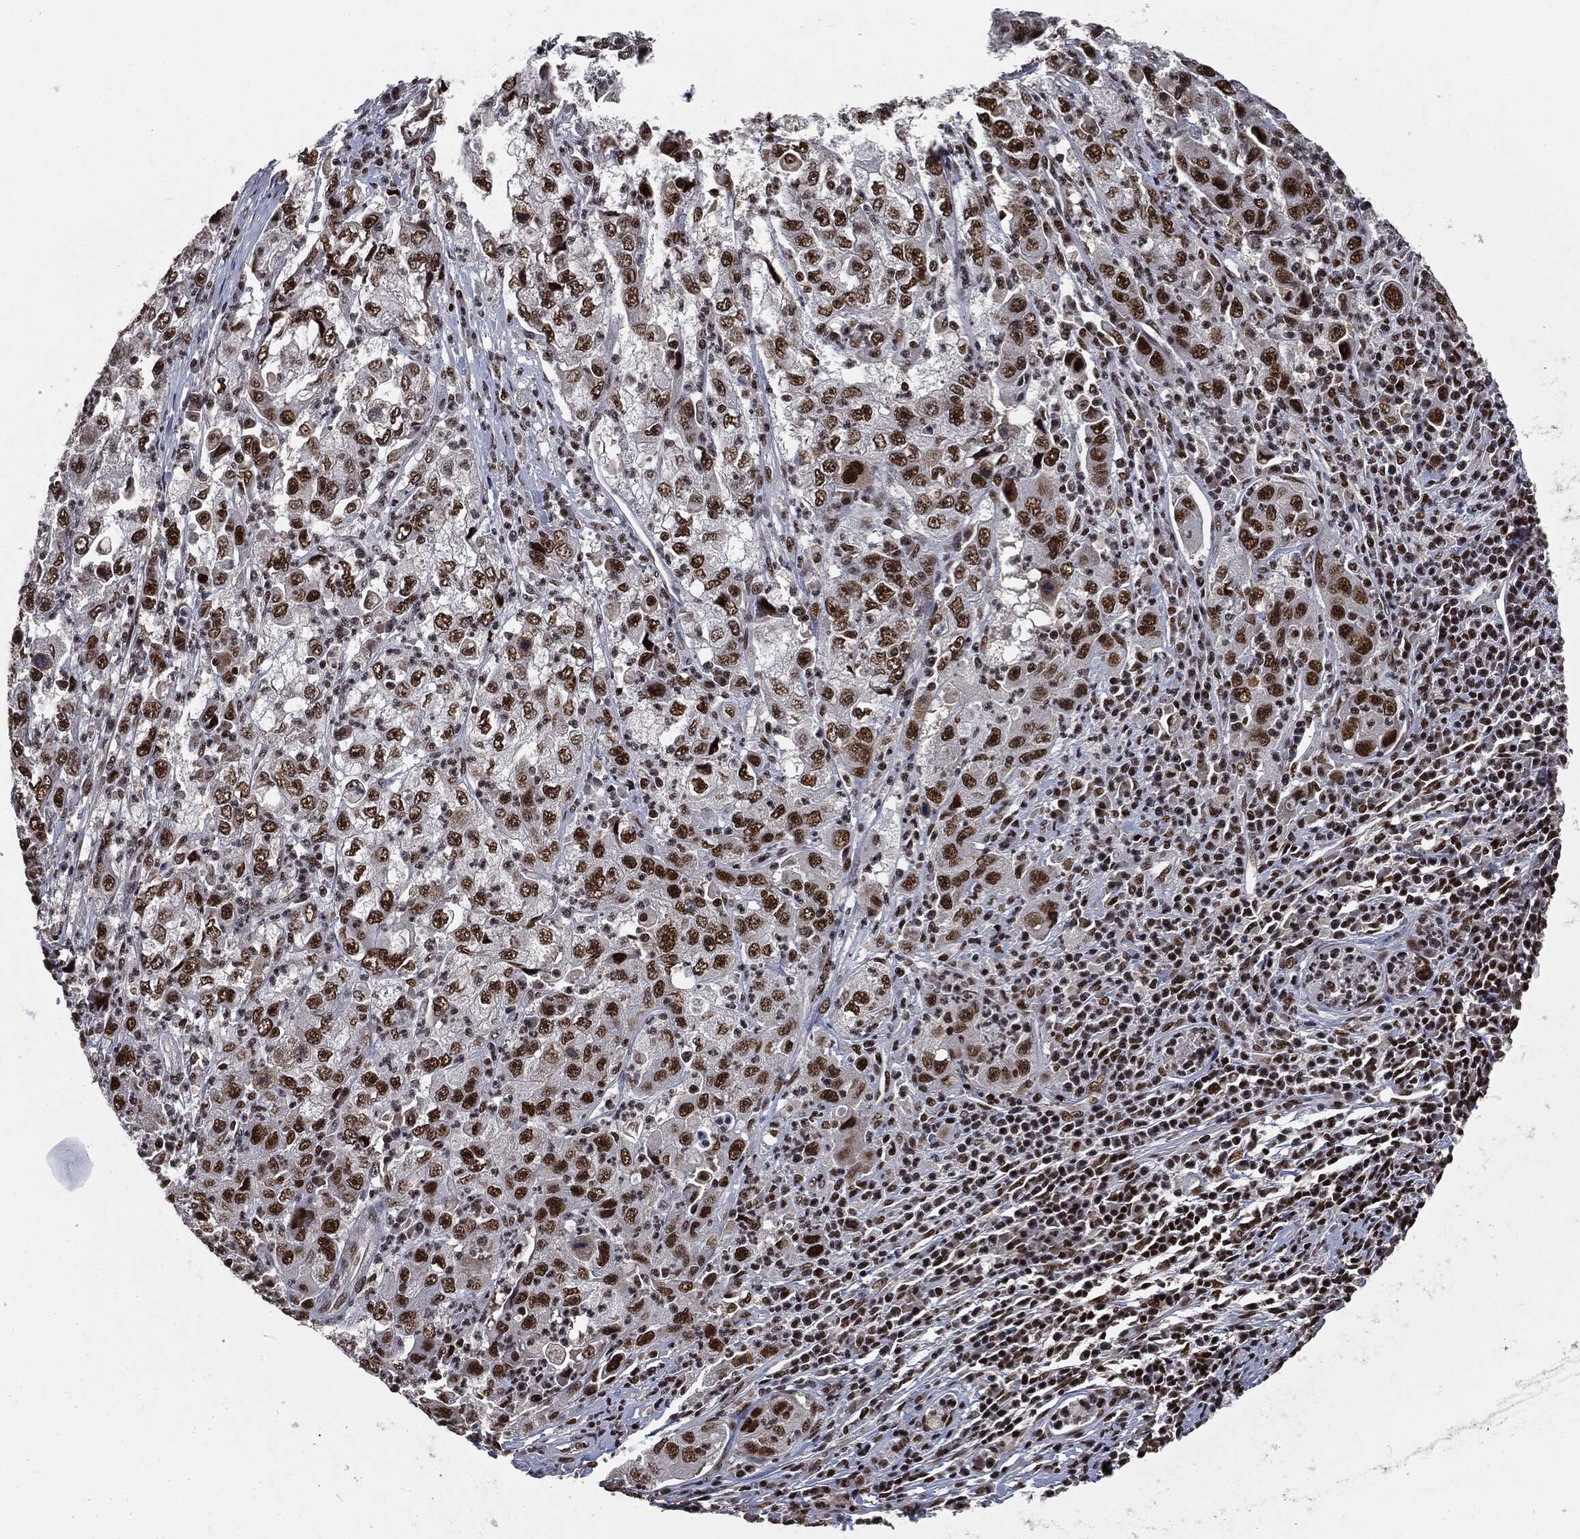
{"staining": {"intensity": "strong", "quantity": ">75%", "location": "nuclear"}, "tissue": "cervical cancer", "cell_type": "Tumor cells", "image_type": "cancer", "snomed": [{"axis": "morphology", "description": "Squamous cell carcinoma, NOS"}, {"axis": "topography", "description": "Cervix"}], "caption": "Immunohistochemical staining of cervical squamous cell carcinoma demonstrates high levels of strong nuclear staining in about >75% of tumor cells. The staining was performed using DAB to visualize the protein expression in brown, while the nuclei were stained in blue with hematoxylin (Magnification: 20x).", "gene": "DPH2", "patient": {"sex": "female", "age": 36}}